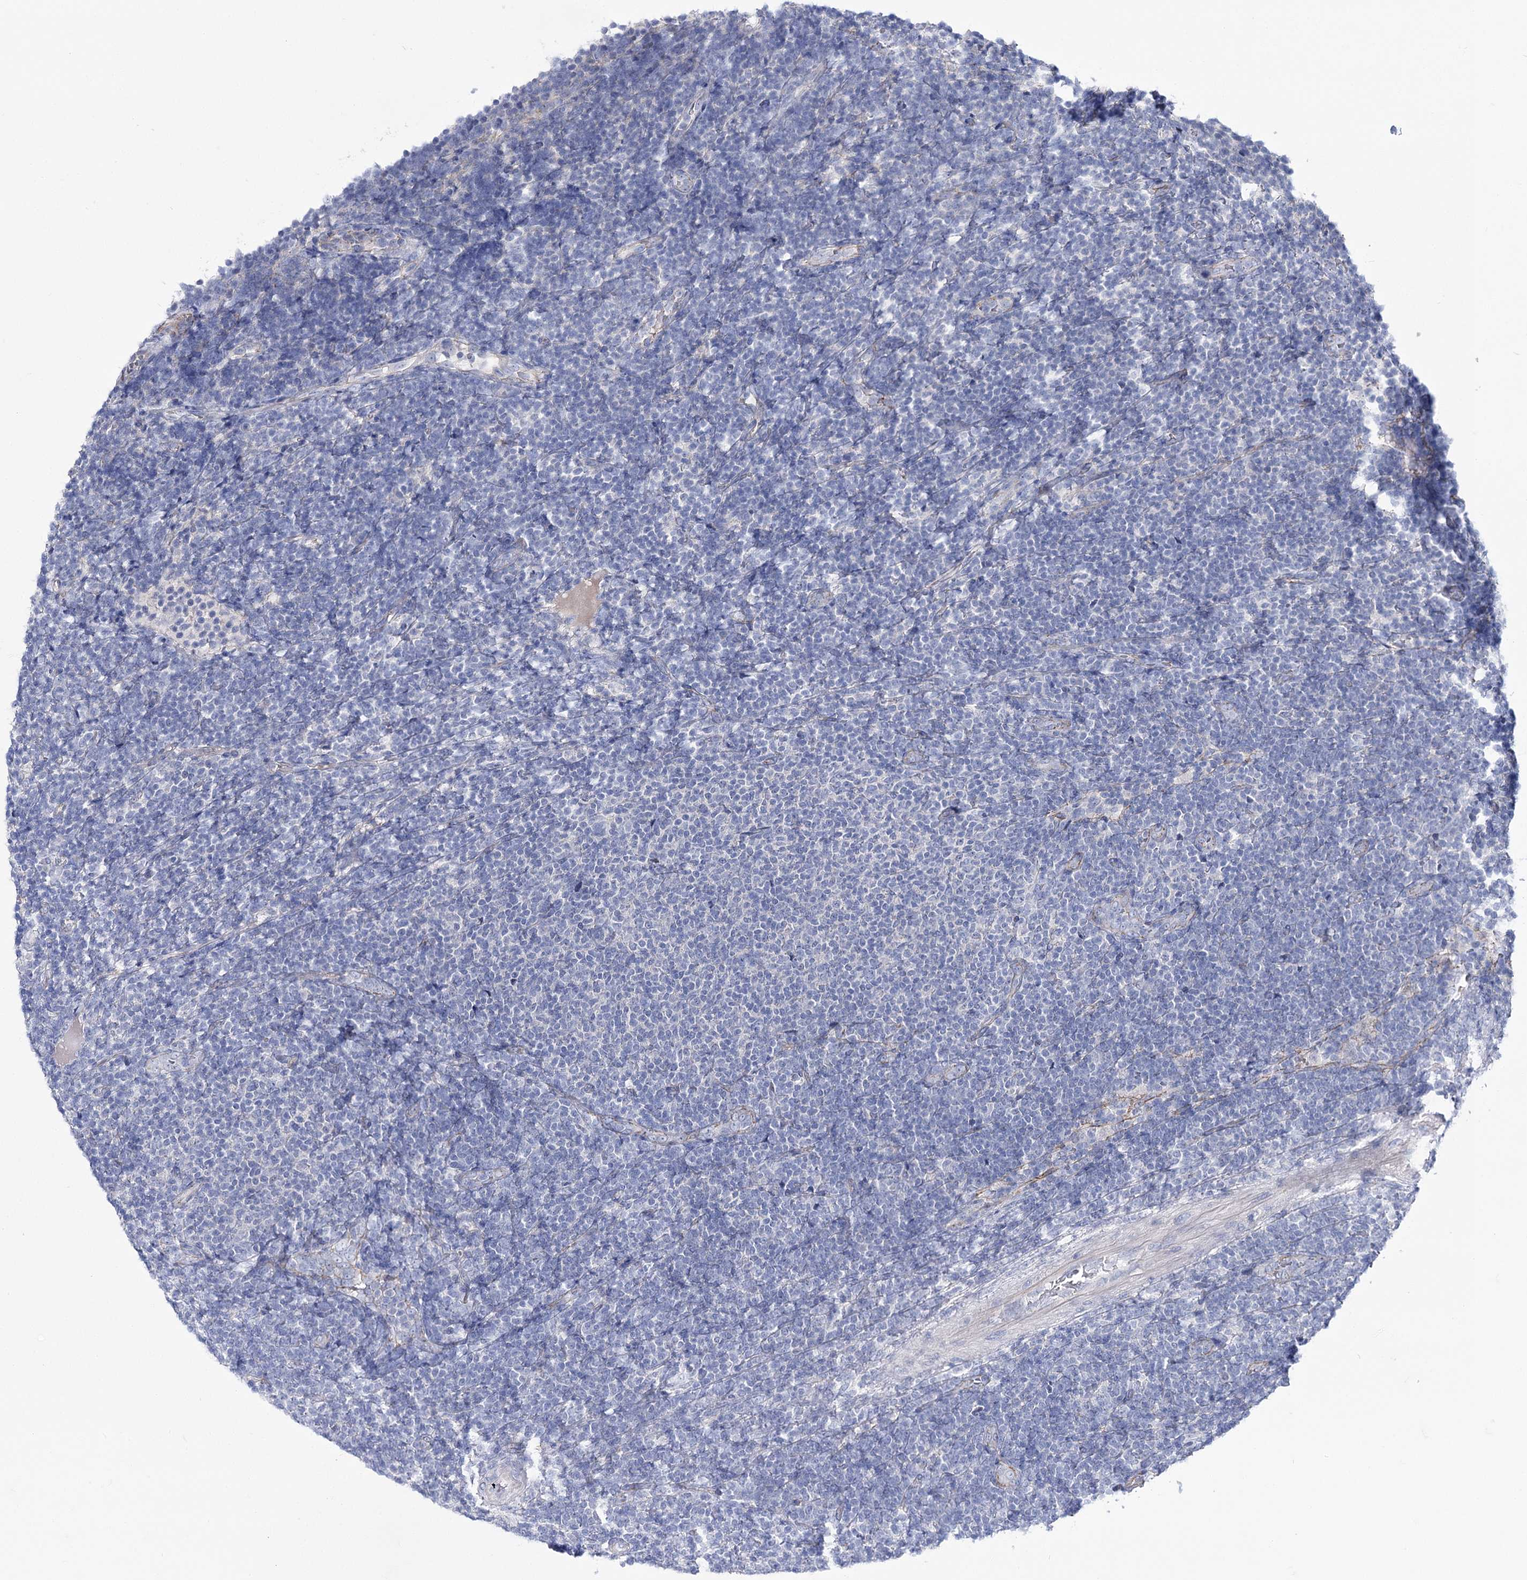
{"staining": {"intensity": "negative", "quantity": "none", "location": "none"}, "tissue": "lymphoma", "cell_type": "Tumor cells", "image_type": "cancer", "snomed": [{"axis": "morphology", "description": "Malignant lymphoma, non-Hodgkin's type, Low grade"}, {"axis": "topography", "description": "Lymph node"}], "caption": "Immunohistochemistry image of human lymphoma stained for a protein (brown), which reveals no positivity in tumor cells. (IHC, brightfield microscopy, high magnification).", "gene": "NRAP", "patient": {"sex": "male", "age": 66}}